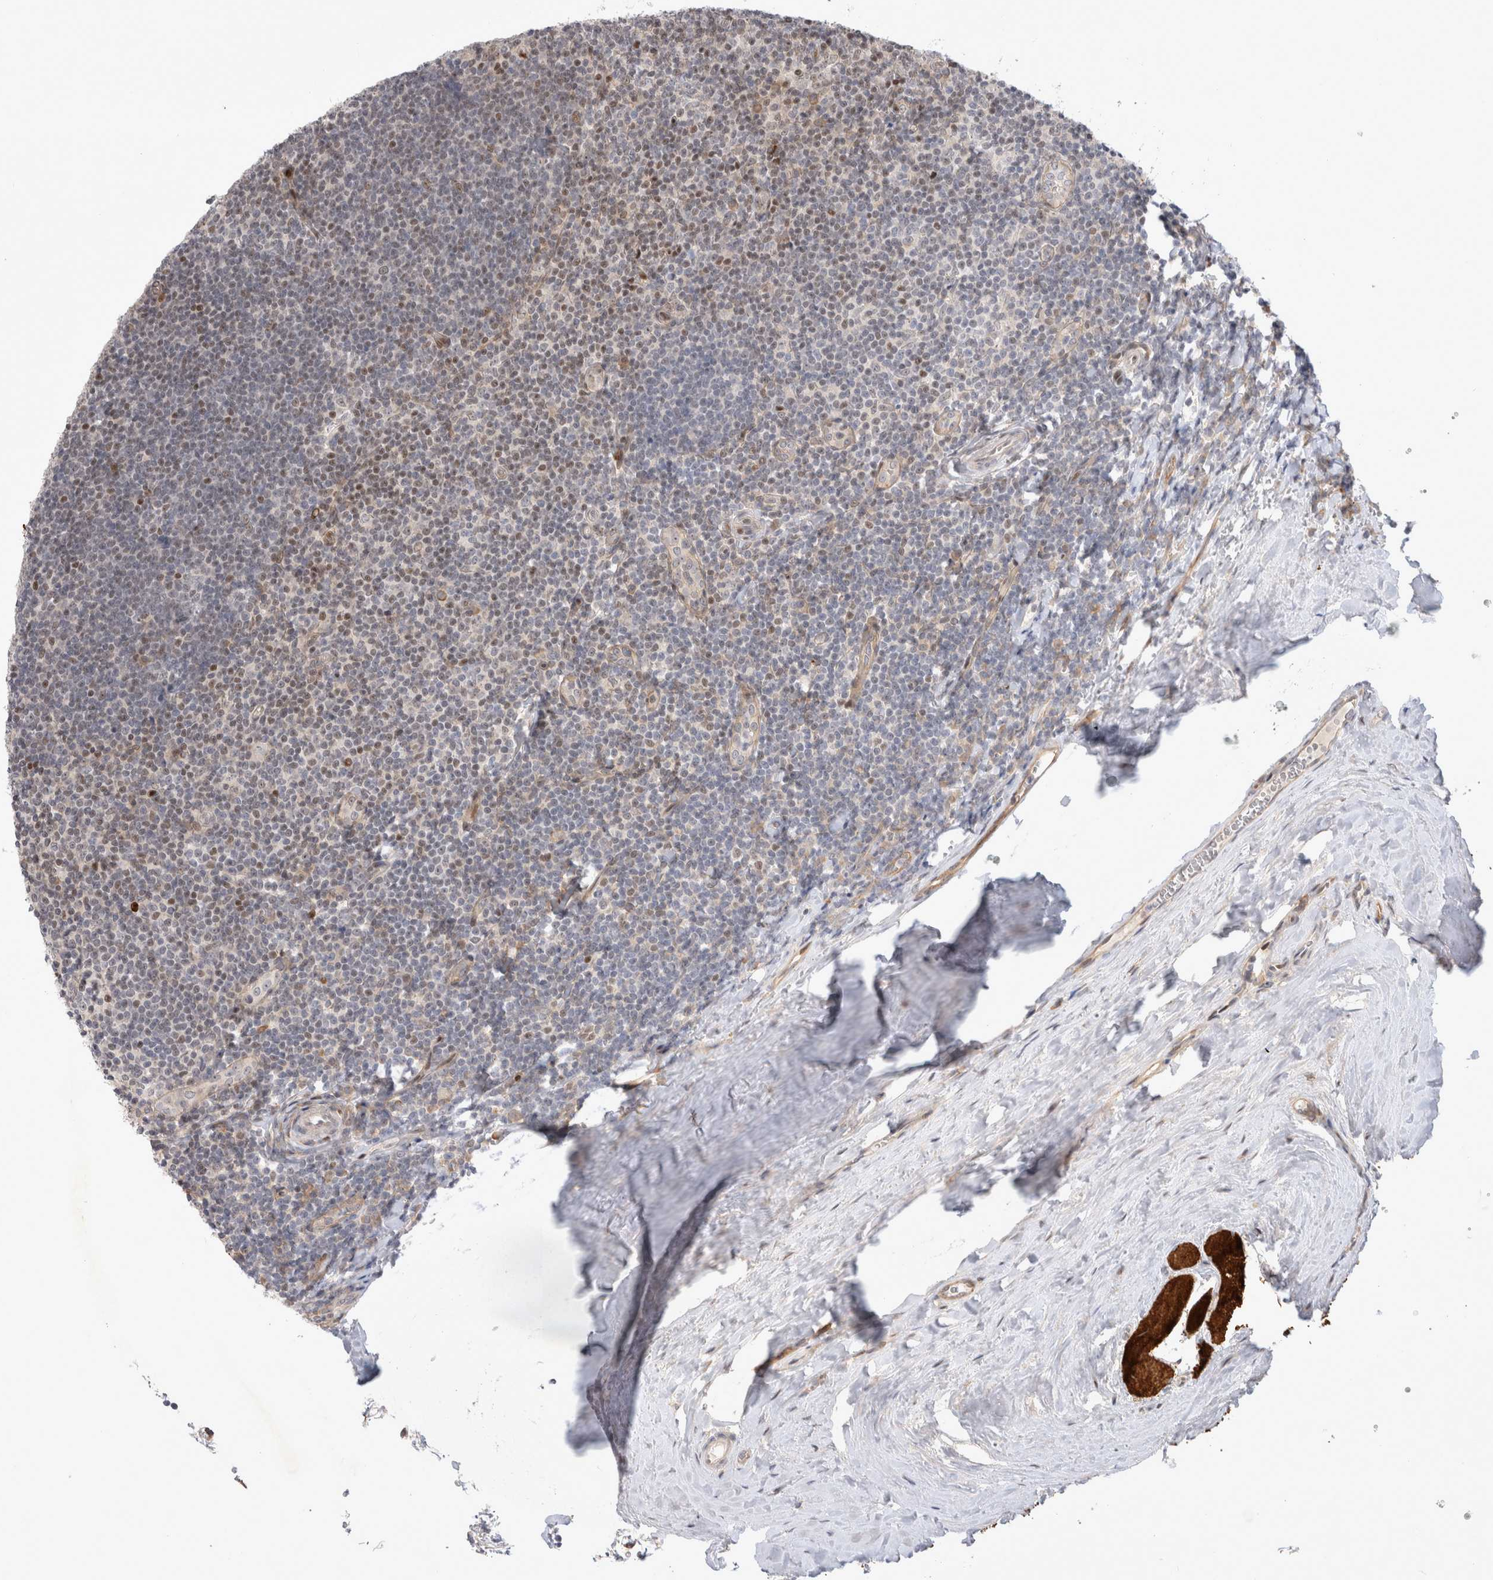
{"staining": {"intensity": "negative", "quantity": "none", "location": "none"}, "tissue": "tonsil", "cell_type": "Germinal center cells", "image_type": "normal", "snomed": [{"axis": "morphology", "description": "Normal tissue, NOS"}, {"axis": "topography", "description": "Tonsil"}], "caption": "High power microscopy photomicrograph of an immunohistochemistry histopathology image of benign tonsil, revealing no significant positivity in germinal center cells.", "gene": "TCF4", "patient": {"sex": "male", "age": 27}}